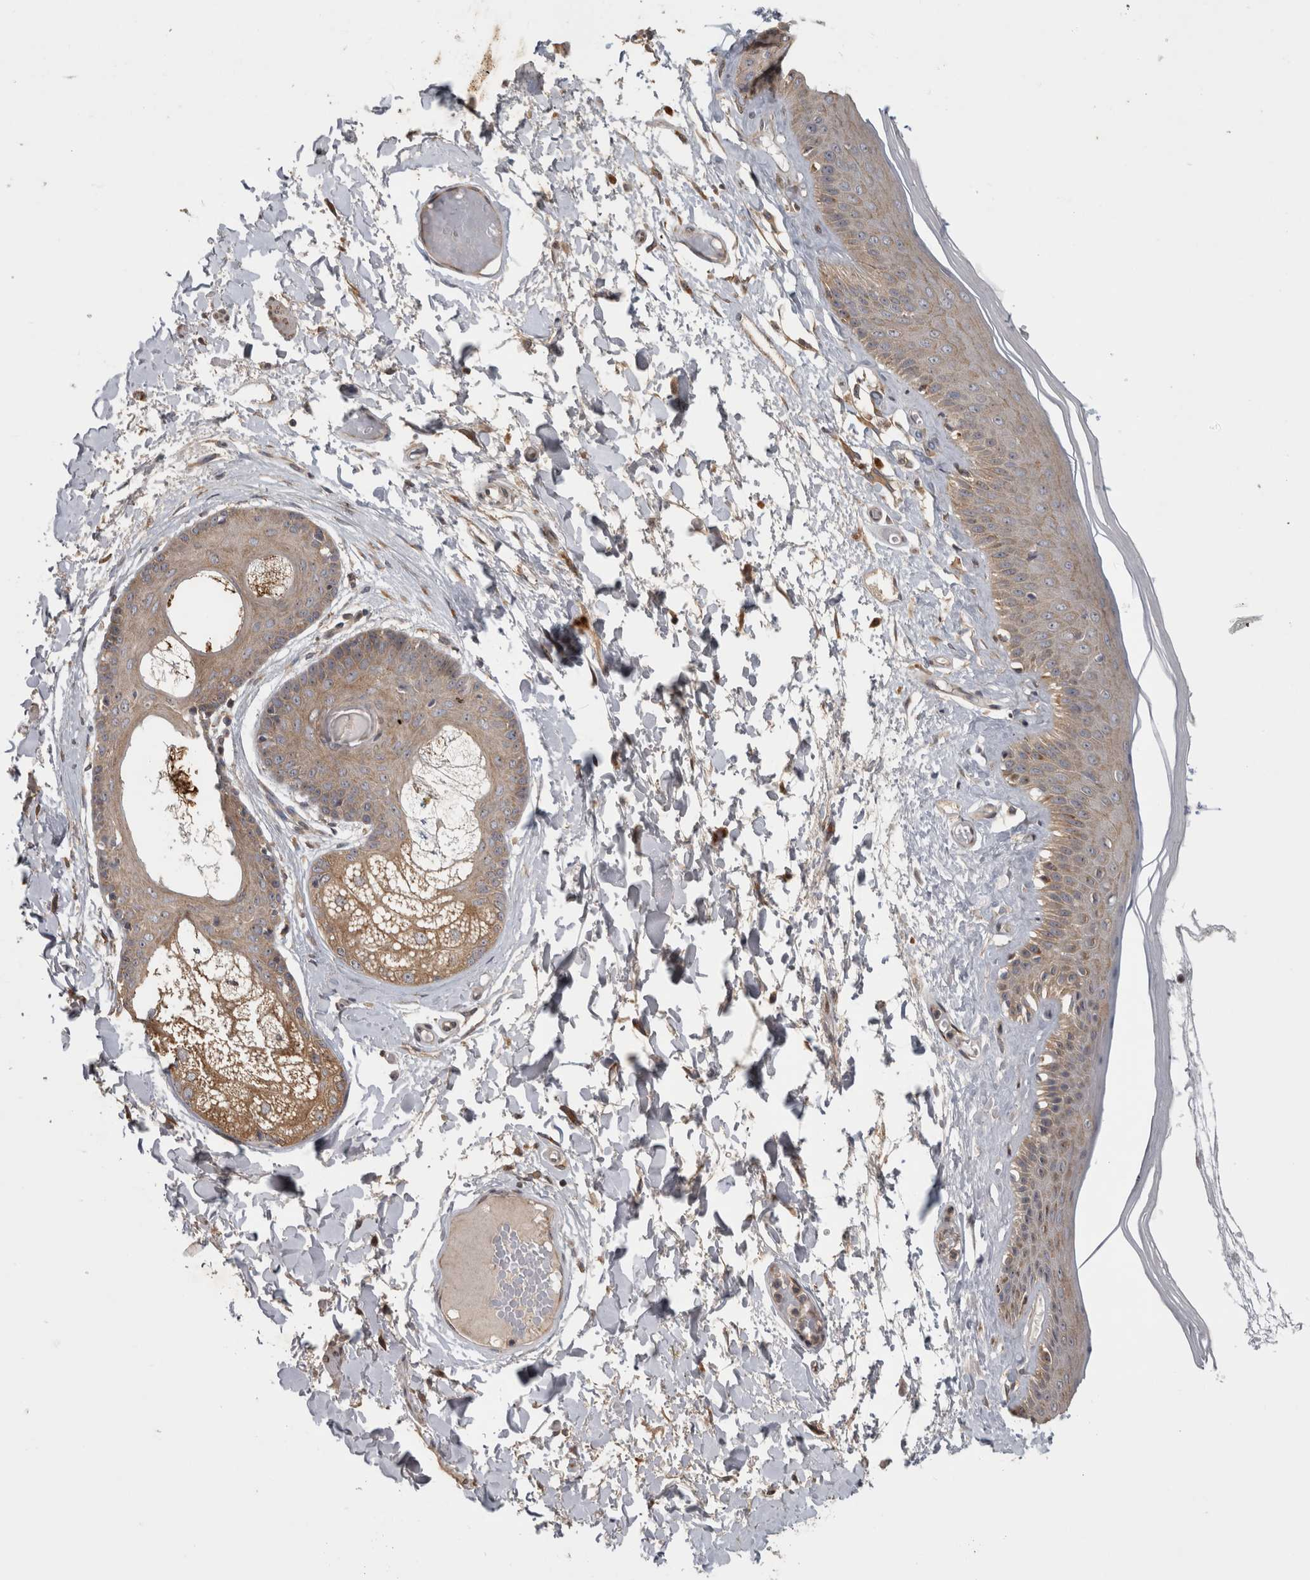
{"staining": {"intensity": "moderate", "quantity": "25%-75%", "location": "cytoplasmic/membranous"}, "tissue": "skin", "cell_type": "Epidermal cells", "image_type": "normal", "snomed": [{"axis": "morphology", "description": "Normal tissue, NOS"}, {"axis": "topography", "description": "Vulva"}], "caption": "DAB immunohistochemical staining of benign human skin reveals moderate cytoplasmic/membranous protein positivity in approximately 25%-75% of epidermal cells. The staining is performed using DAB brown chromogen to label protein expression. The nuclei are counter-stained blue using hematoxylin.", "gene": "ATXN2", "patient": {"sex": "female", "age": 73}}